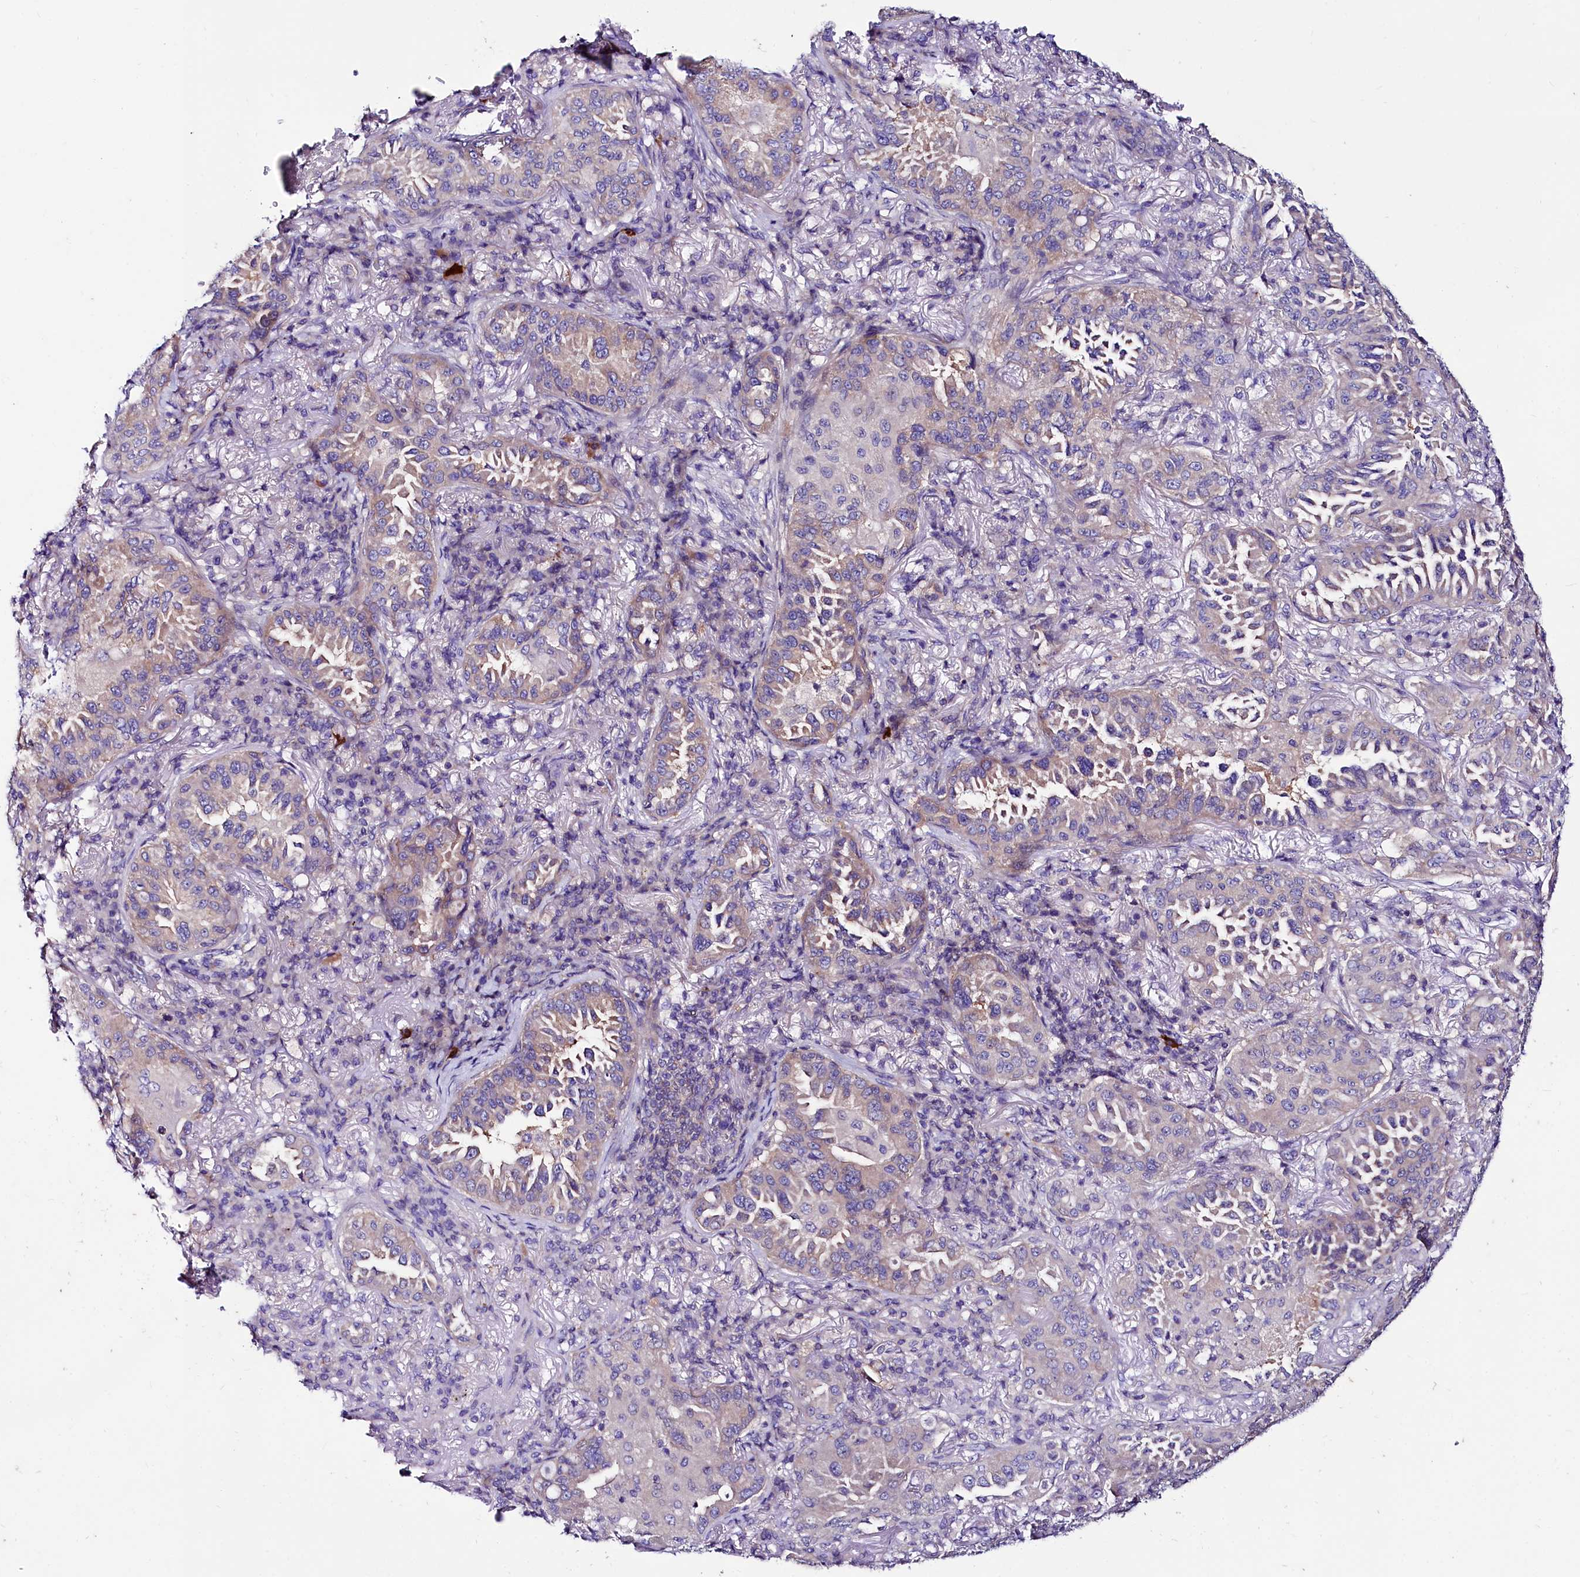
{"staining": {"intensity": "weak", "quantity": "<25%", "location": "cytoplasmic/membranous"}, "tissue": "lung cancer", "cell_type": "Tumor cells", "image_type": "cancer", "snomed": [{"axis": "morphology", "description": "Adenocarcinoma, NOS"}, {"axis": "topography", "description": "Lung"}], "caption": "The histopathology image shows no significant expression in tumor cells of lung adenocarcinoma. The staining was performed using DAB to visualize the protein expression in brown, while the nuclei were stained in blue with hematoxylin (Magnification: 20x).", "gene": "ABHD5", "patient": {"sex": "female", "age": 69}}